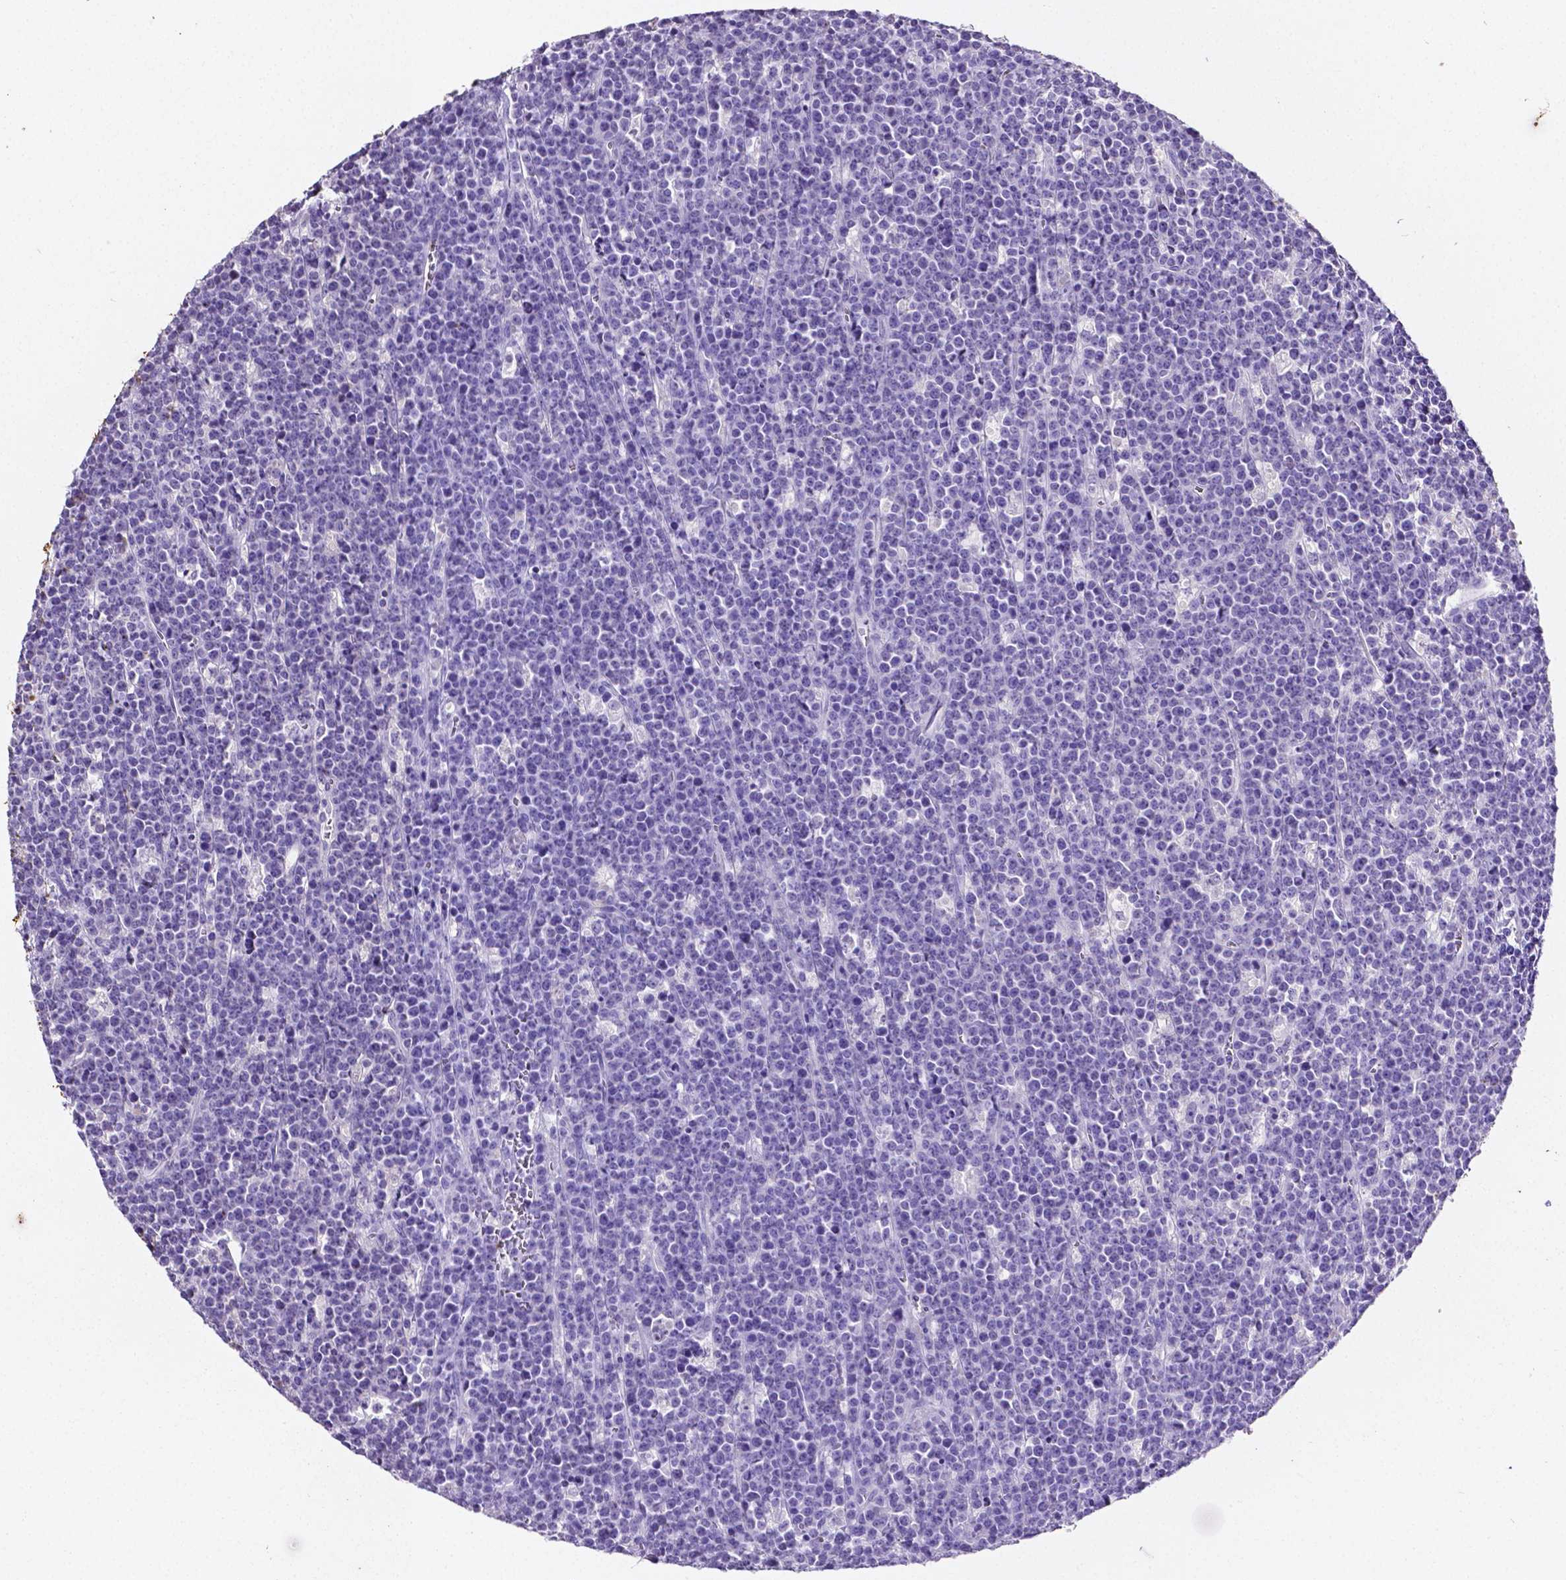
{"staining": {"intensity": "negative", "quantity": "none", "location": "none"}, "tissue": "lymphoma", "cell_type": "Tumor cells", "image_type": "cancer", "snomed": [{"axis": "morphology", "description": "Malignant lymphoma, non-Hodgkin's type, High grade"}, {"axis": "topography", "description": "Ovary"}], "caption": "Human high-grade malignant lymphoma, non-Hodgkin's type stained for a protein using immunohistochemistry displays no expression in tumor cells.", "gene": "SLC22A2", "patient": {"sex": "female", "age": 56}}